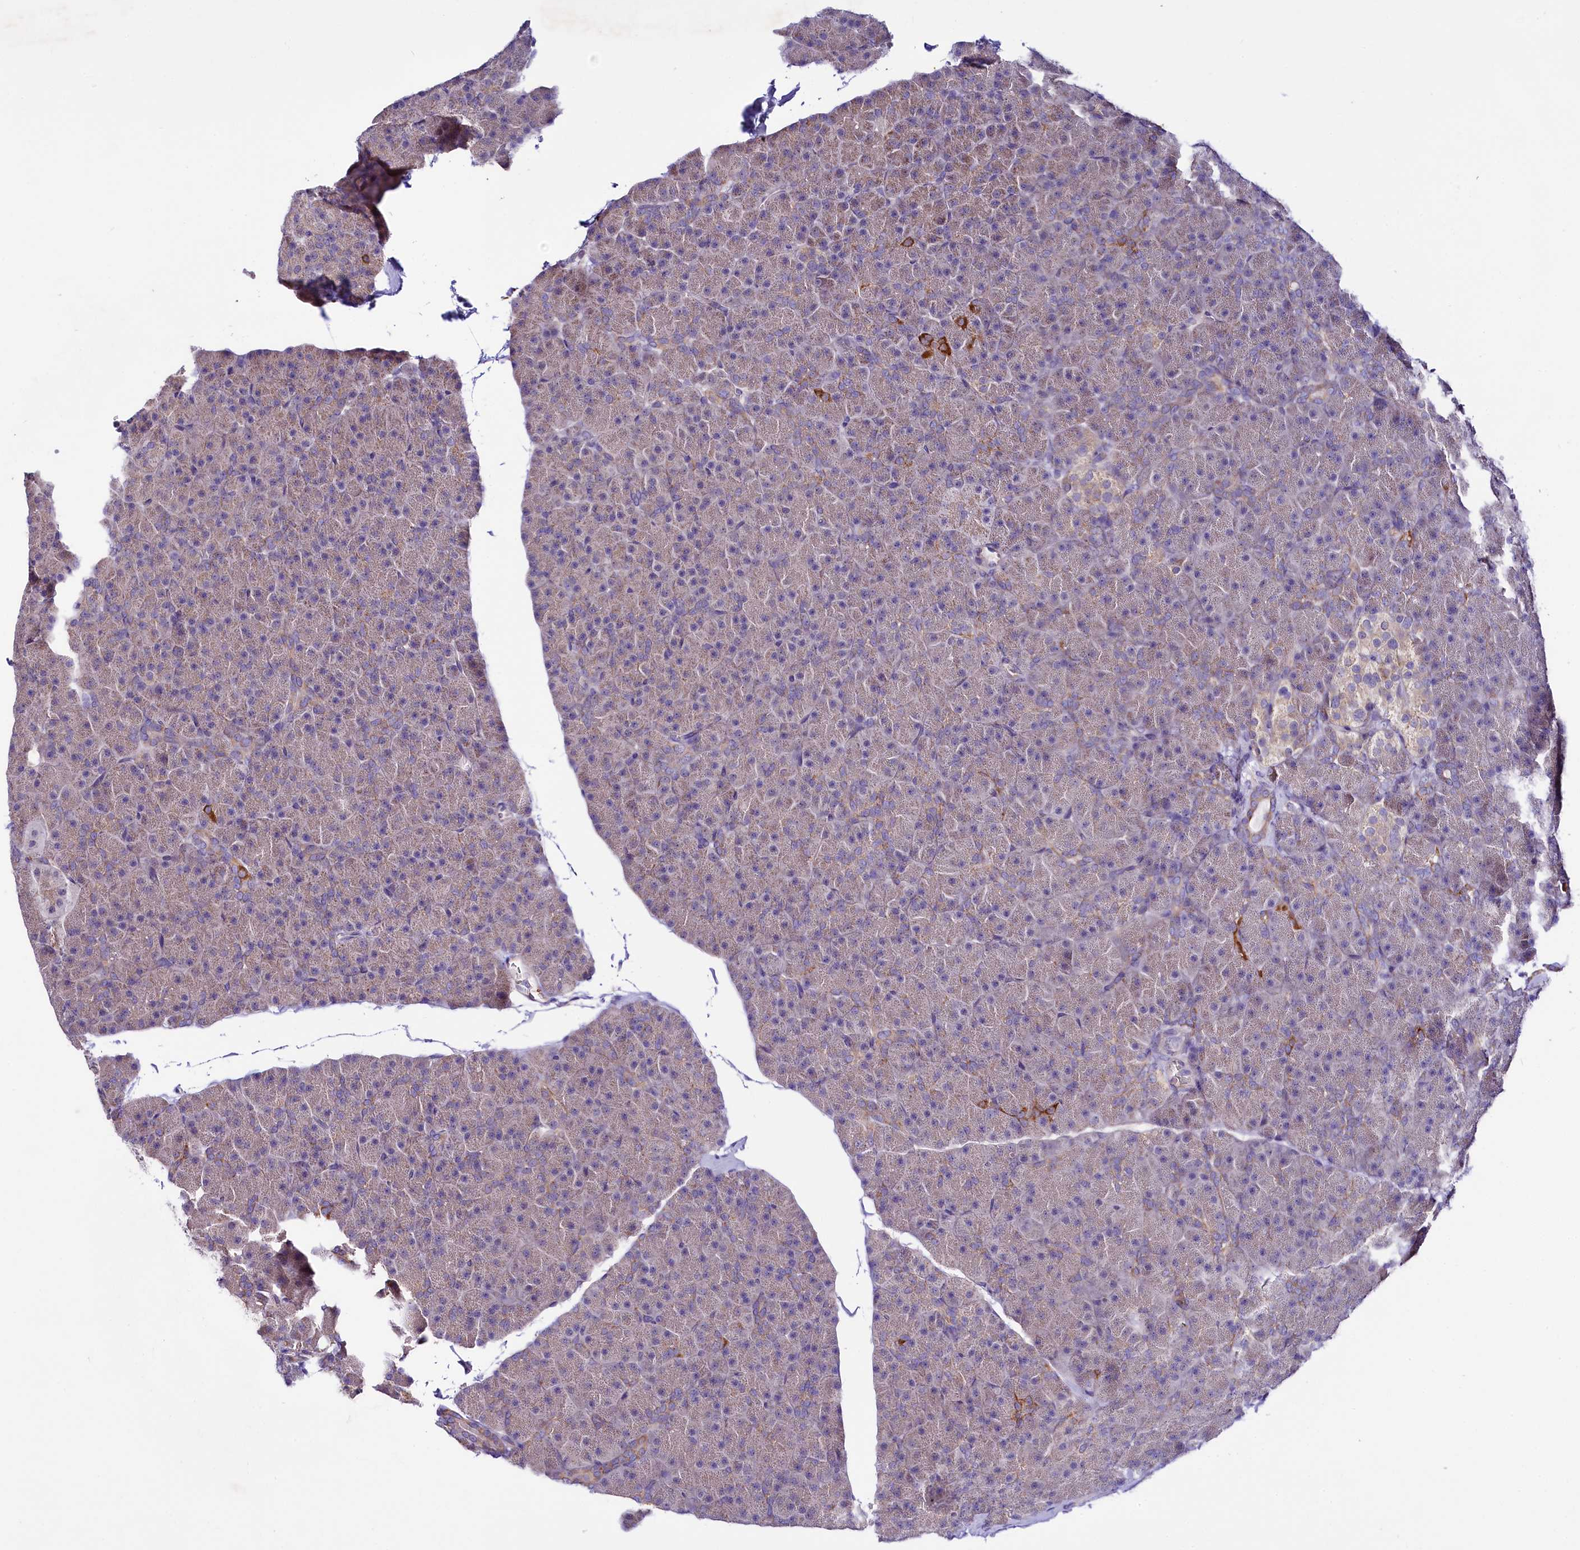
{"staining": {"intensity": "strong", "quantity": "<25%", "location": "cytoplasmic/membranous"}, "tissue": "pancreas", "cell_type": "Exocrine glandular cells", "image_type": "normal", "snomed": [{"axis": "morphology", "description": "Normal tissue, NOS"}, {"axis": "topography", "description": "Pancreas"}], "caption": "Strong cytoplasmic/membranous positivity is identified in about <25% of exocrine glandular cells in benign pancreas.", "gene": "CEP295", "patient": {"sex": "male", "age": 36}}